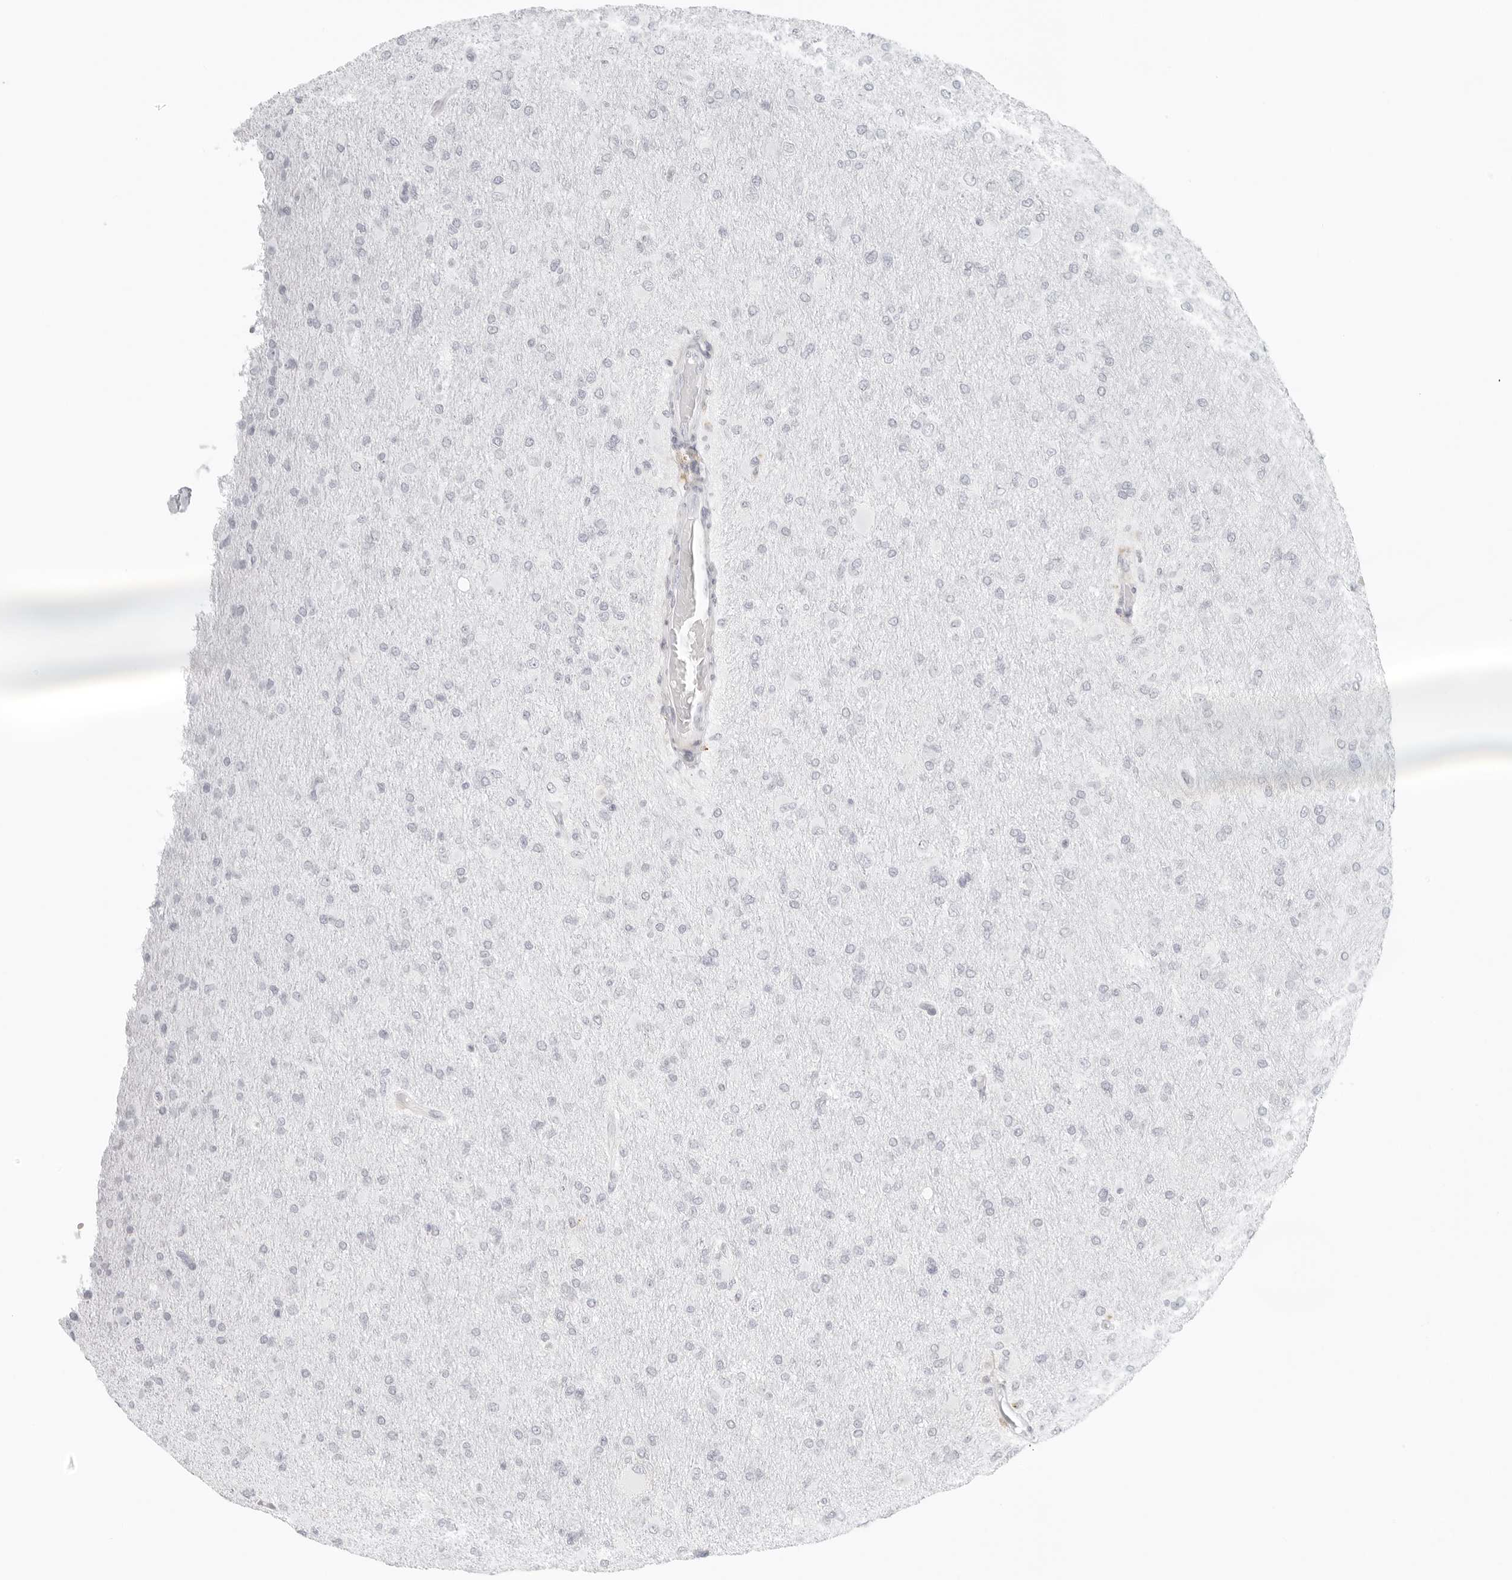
{"staining": {"intensity": "negative", "quantity": "none", "location": "none"}, "tissue": "glioma", "cell_type": "Tumor cells", "image_type": "cancer", "snomed": [{"axis": "morphology", "description": "Glioma, malignant, High grade"}, {"axis": "topography", "description": "Cerebral cortex"}], "caption": "This micrograph is of malignant high-grade glioma stained with immunohistochemistry (IHC) to label a protein in brown with the nuclei are counter-stained blue. There is no expression in tumor cells.", "gene": "RPS6KC1", "patient": {"sex": "female", "age": 36}}